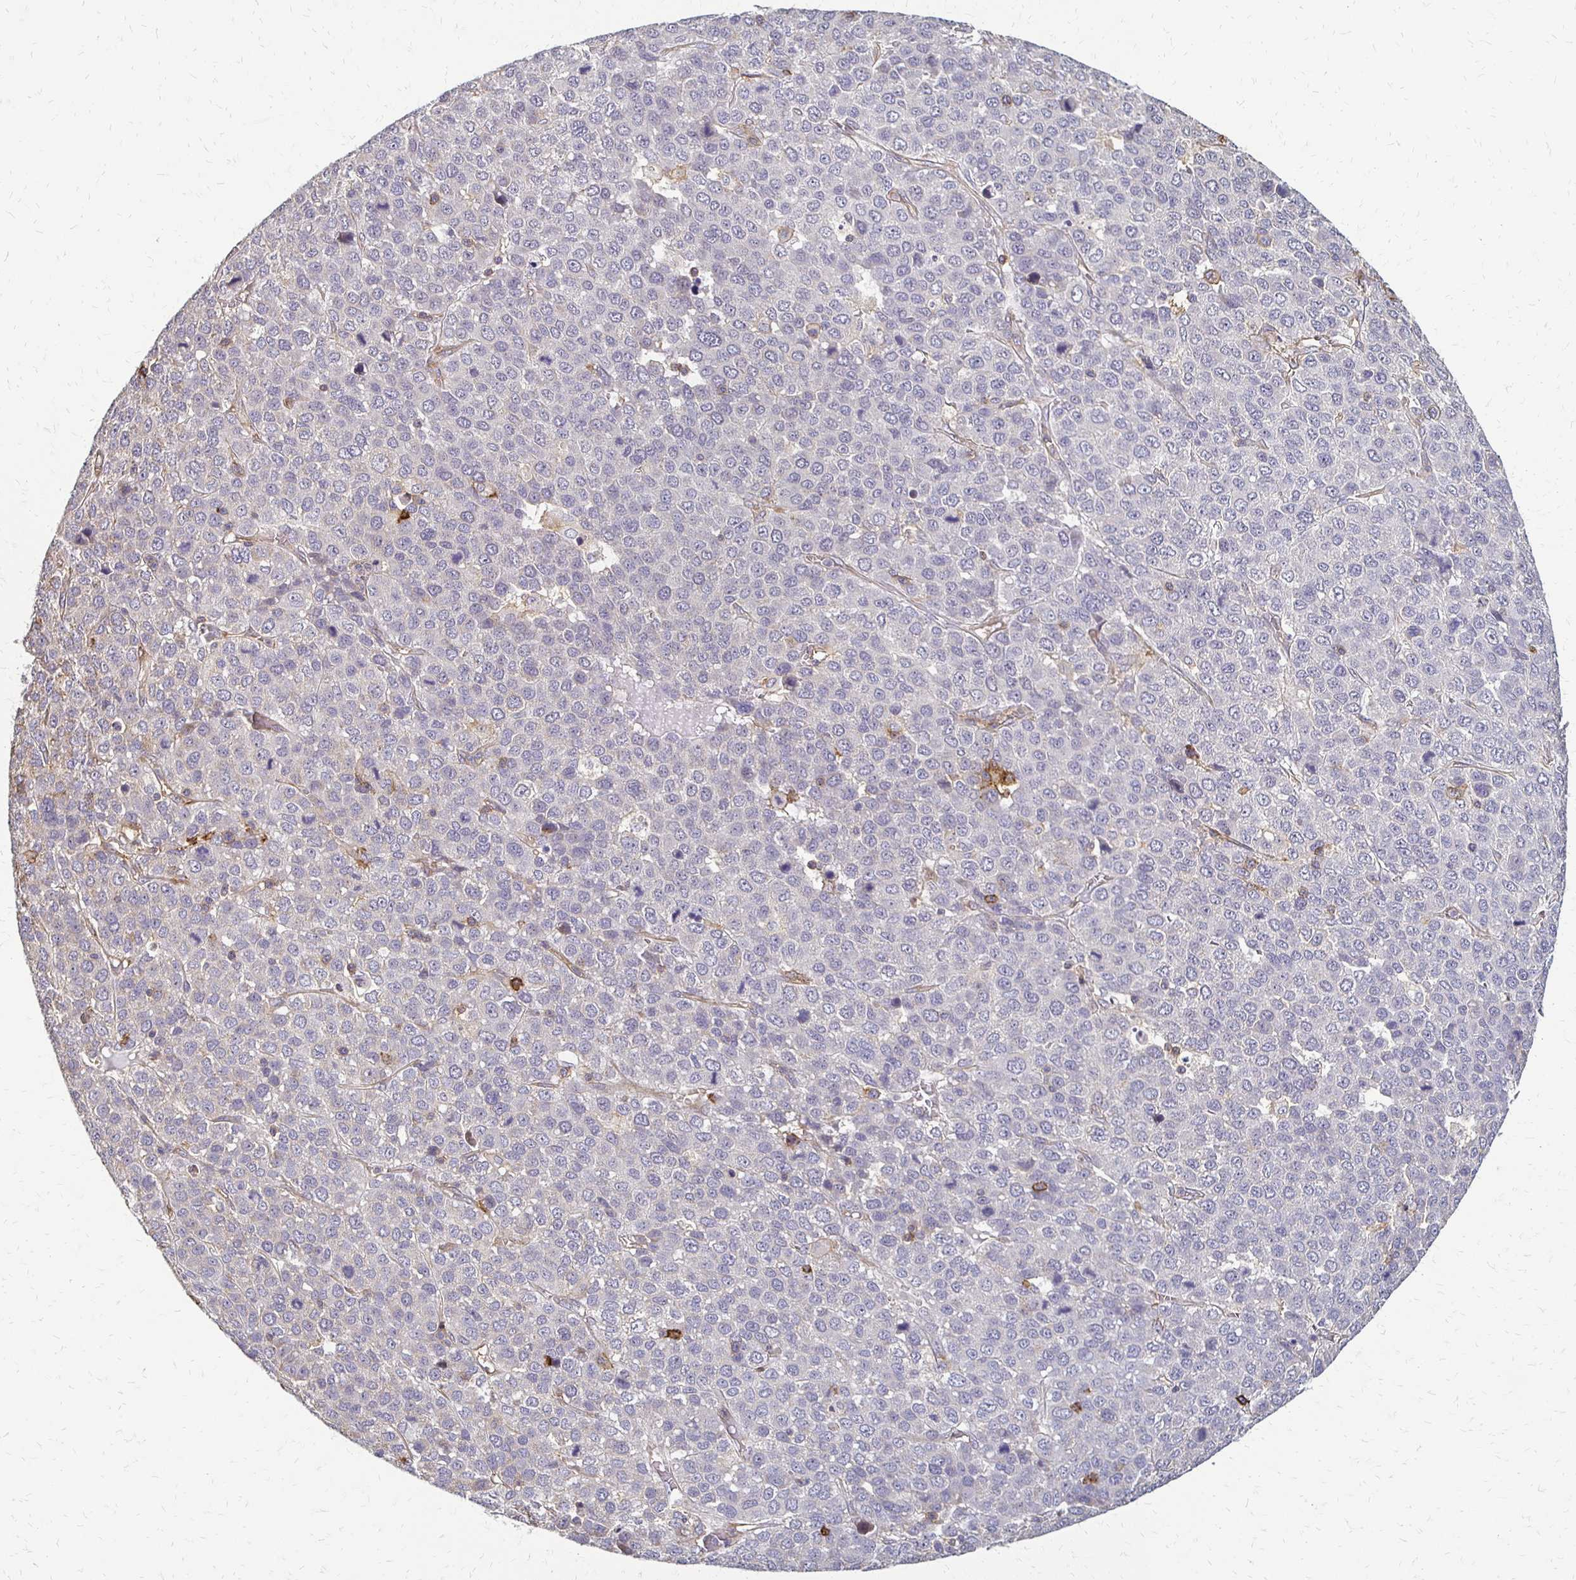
{"staining": {"intensity": "negative", "quantity": "none", "location": "none"}, "tissue": "liver cancer", "cell_type": "Tumor cells", "image_type": "cancer", "snomed": [{"axis": "morphology", "description": "Carcinoma, Hepatocellular, NOS"}, {"axis": "topography", "description": "Liver"}], "caption": "High magnification brightfield microscopy of hepatocellular carcinoma (liver) stained with DAB (3,3'-diaminobenzidine) (brown) and counterstained with hematoxylin (blue): tumor cells show no significant staining.", "gene": "SLC9A9", "patient": {"sex": "male", "age": 69}}